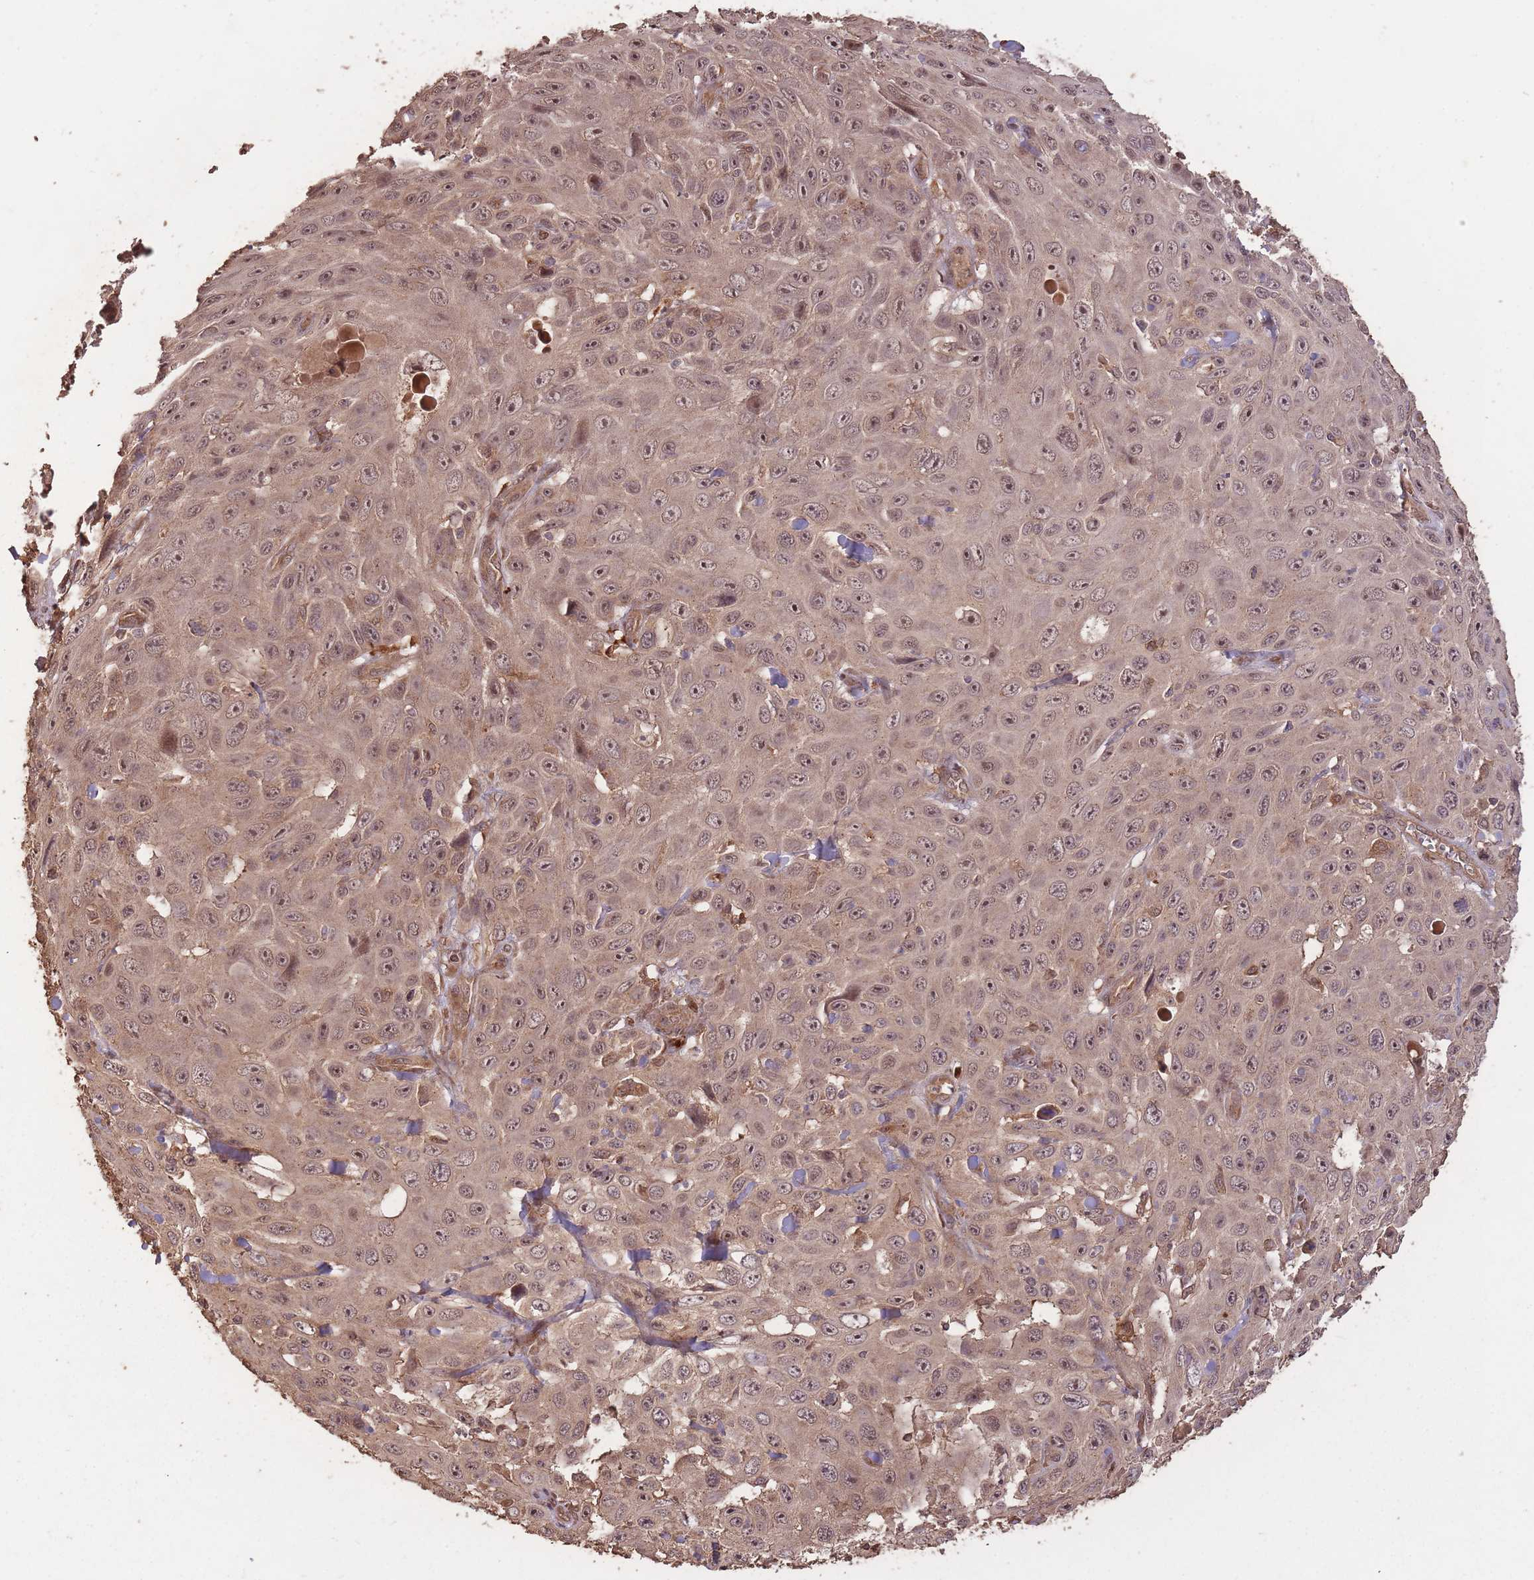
{"staining": {"intensity": "moderate", "quantity": ">75%", "location": "cytoplasmic/membranous,nuclear"}, "tissue": "skin cancer", "cell_type": "Tumor cells", "image_type": "cancer", "snomed": [{"axis": "morphology", "description": "Squamous cell carcinoma, NOS"}, {"axis": "topography", "description": "Skin"}], "caption": "Tumor cells display moderate cytoplasmic/membranous and nuclear positivity in approximately >75% of cells in skin cancer.", "gene": "ERBB3", "patient": {"sex": "male", "age": 82}}